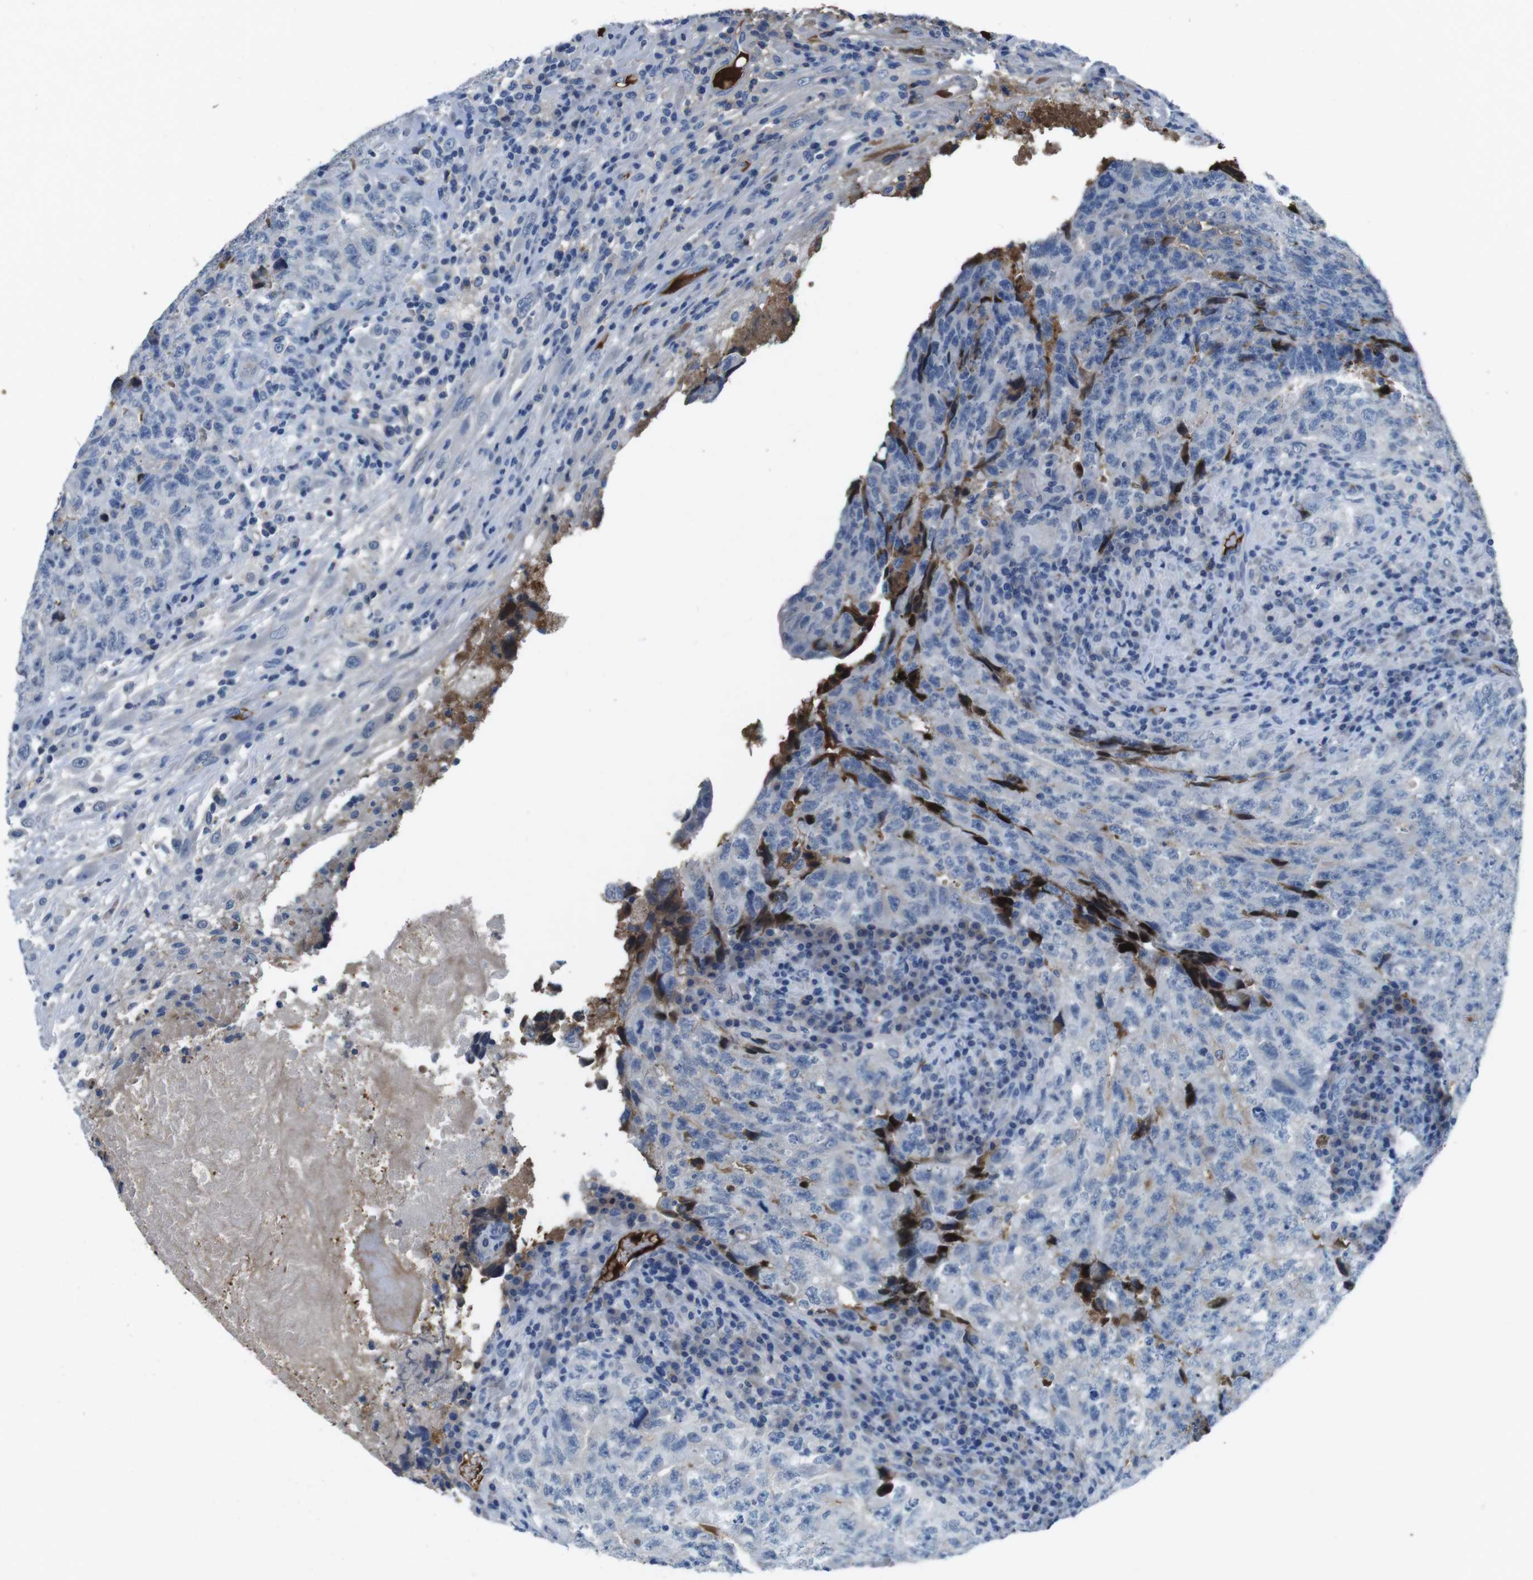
{"staining": {"intensity": "negative", "quantity": "none", "location": "none"}, "tissue": "testis cancer", "cell_type": "Tumor cells", "image_type": "cancer", "snomed": [{"axis": "morphology", "description": "Necrosis, NOS"}, {"axis": "morphology", "description": "Carcinoma, Embryonal, NOS"}, {"axis": "topography", "description": "Testis"}], "caption": "Image shows no significant protein positivity in tumor cells of testis cancer (embryonal carcinoma).", "gene": "TMPRSS15", "patient": {"sex": "male", "age": 19}}